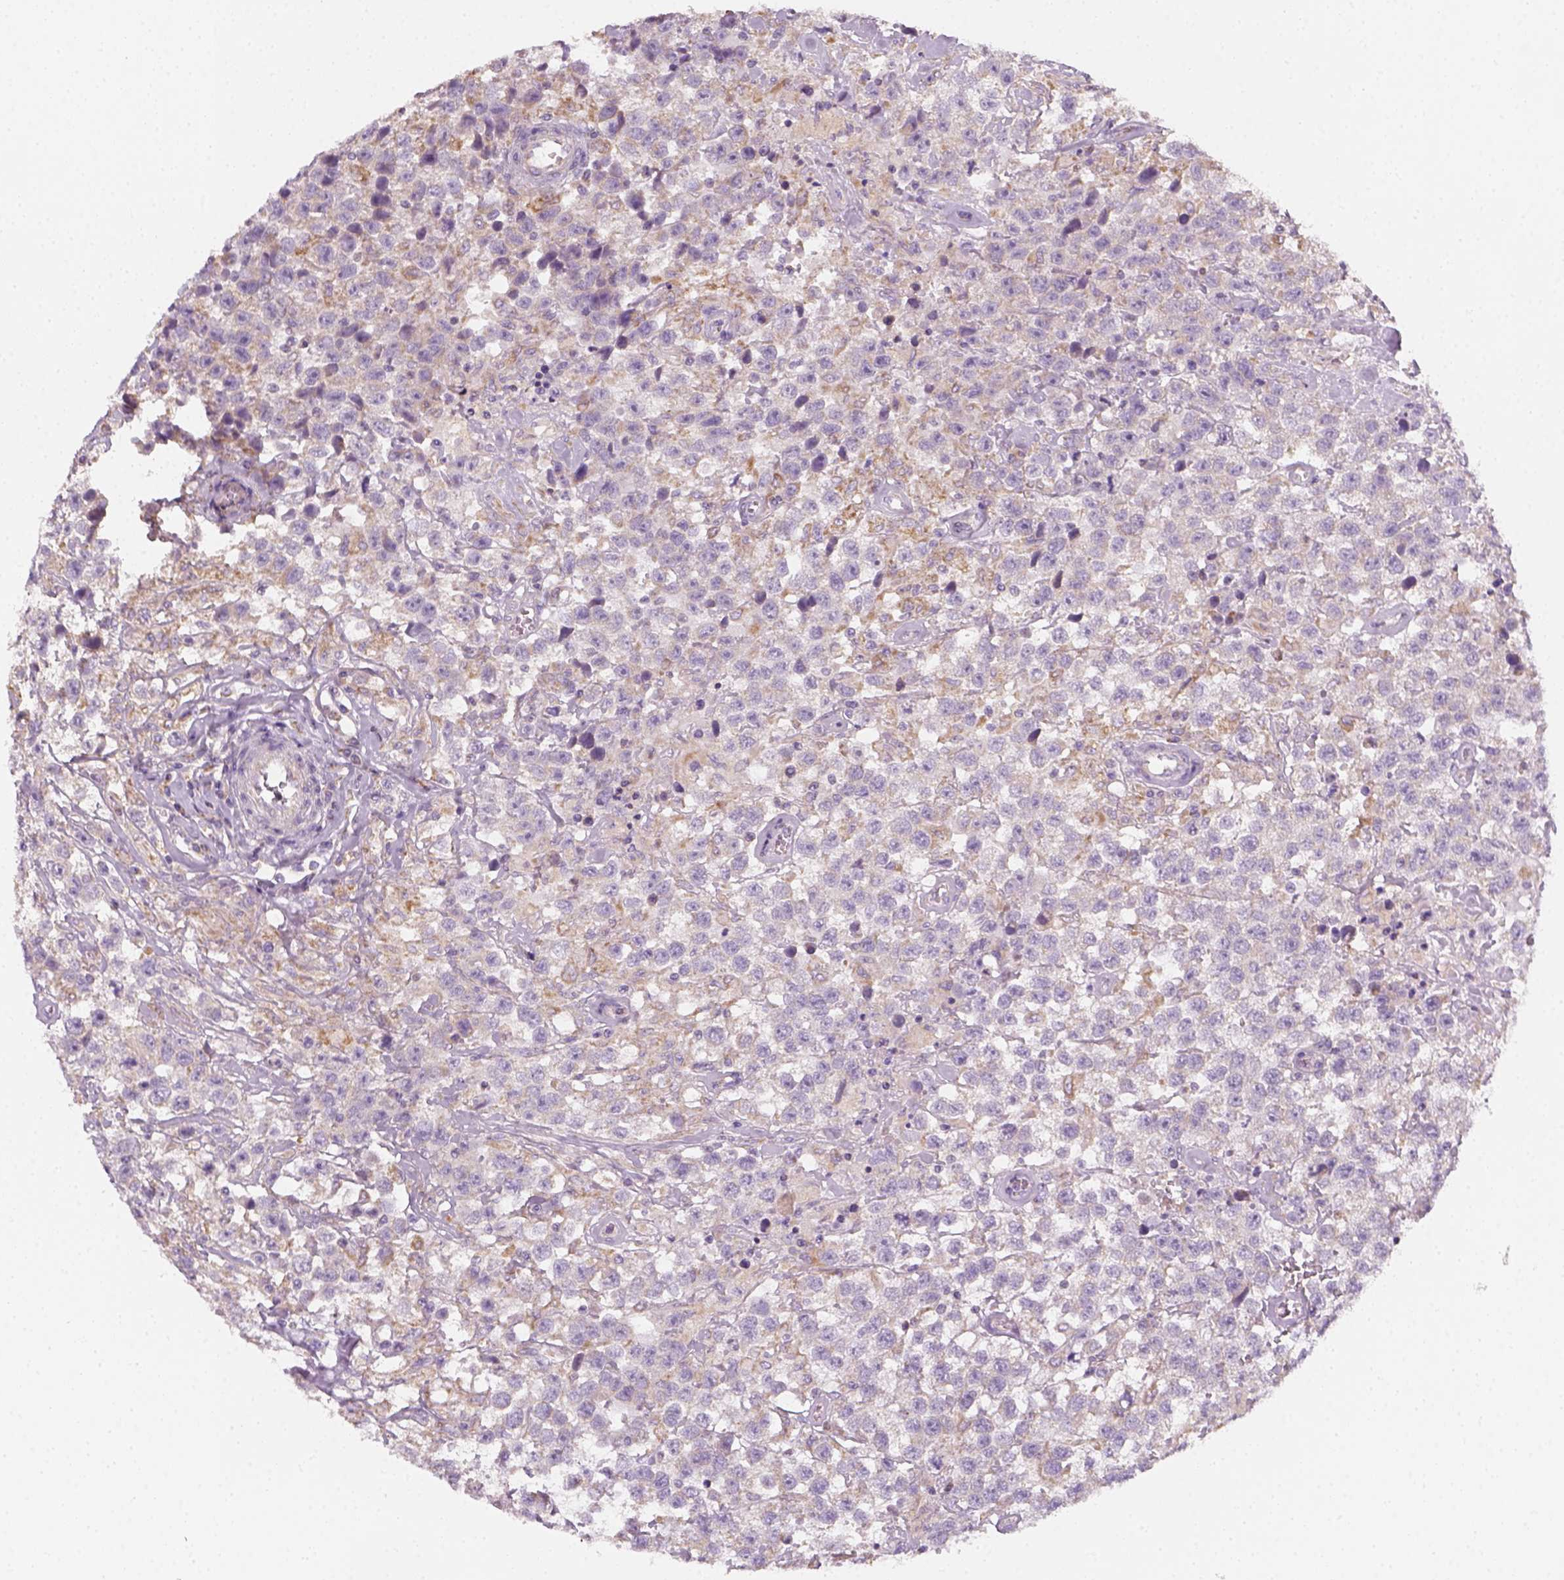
{"staining": {"intensity": "negative", "quantity": "none", "location": "none"}, "tissue": "testis cancer", "cell_type": "Tumor cells", "image_type": "cancer", "snomed": [{"axis": "morphology", "description": "Seminoma, NOS"}, {"axis": "topography", "description": "Testis"}], "caption": "Immunohistochemistry (IHC) image of neoplastic tissue: seminoma (testis) stained with DAB (3,3'-diaminobenzidine) exhibits no significant protein positivity in tumor cells.", "gene": "AWAT2", "patient": {"sex": "male", "age": 43}}